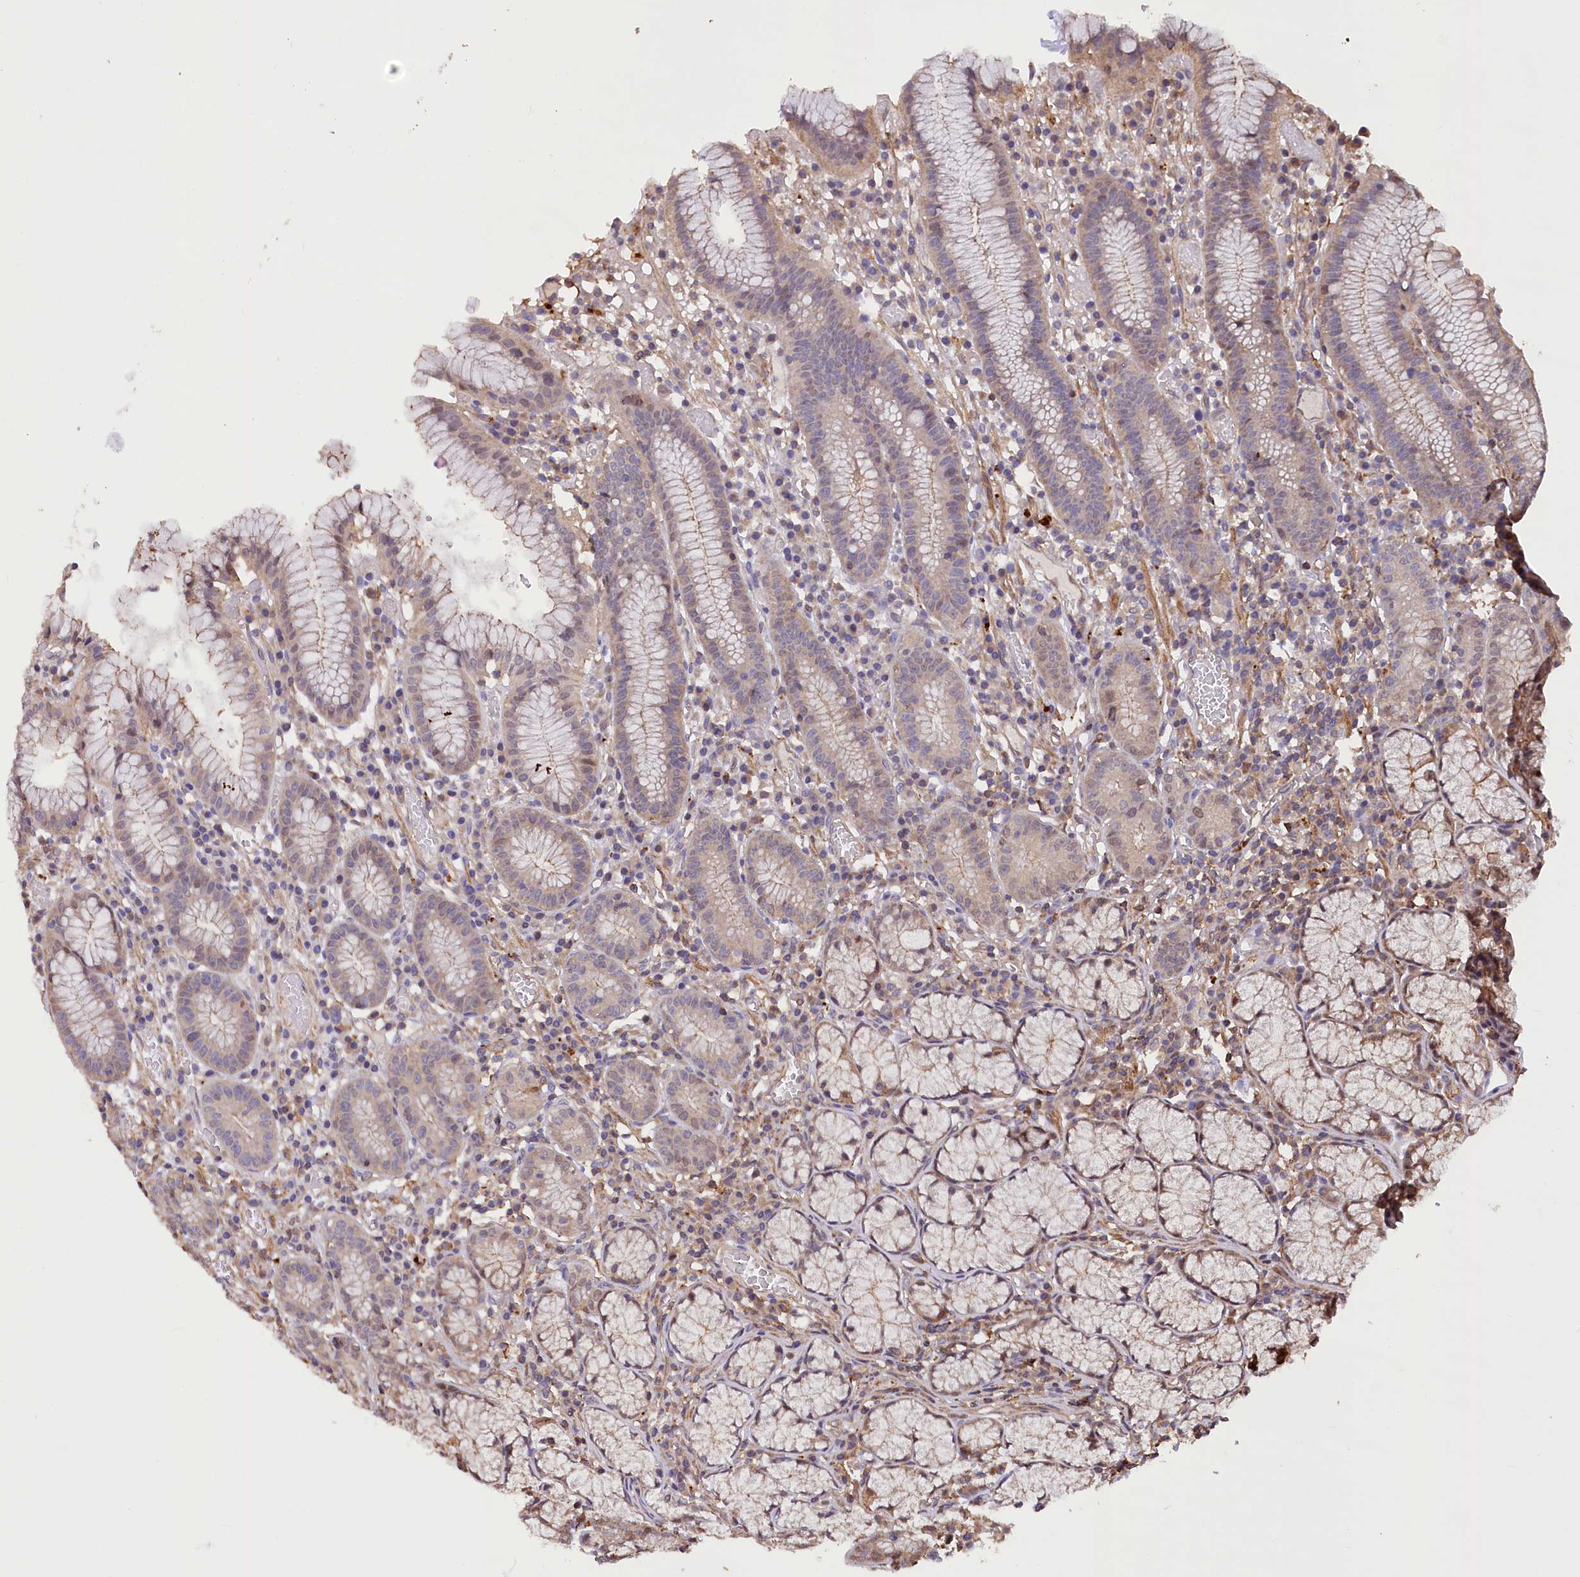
{"staining": {"intensity": "moderate", "quantity": ">75%", "location": "cytoplasmic/membranous"}, "tissue": "stomach", "cell_type": "Glandular cells", "image_type": "normal", "snomed": [{"axis": "morphology", "description": "Normal tissue, NOS"}, {"axis": "topography", "description": "Stomach"}], "caption": "Stomach stained for a protein displays moderate cytoplasmic/membranous positivity in glandular cells. (IHC, brightfield microscopy, high magnification).", "gene": "DPP3", "patient": {"sex": "male", "age": 55}}